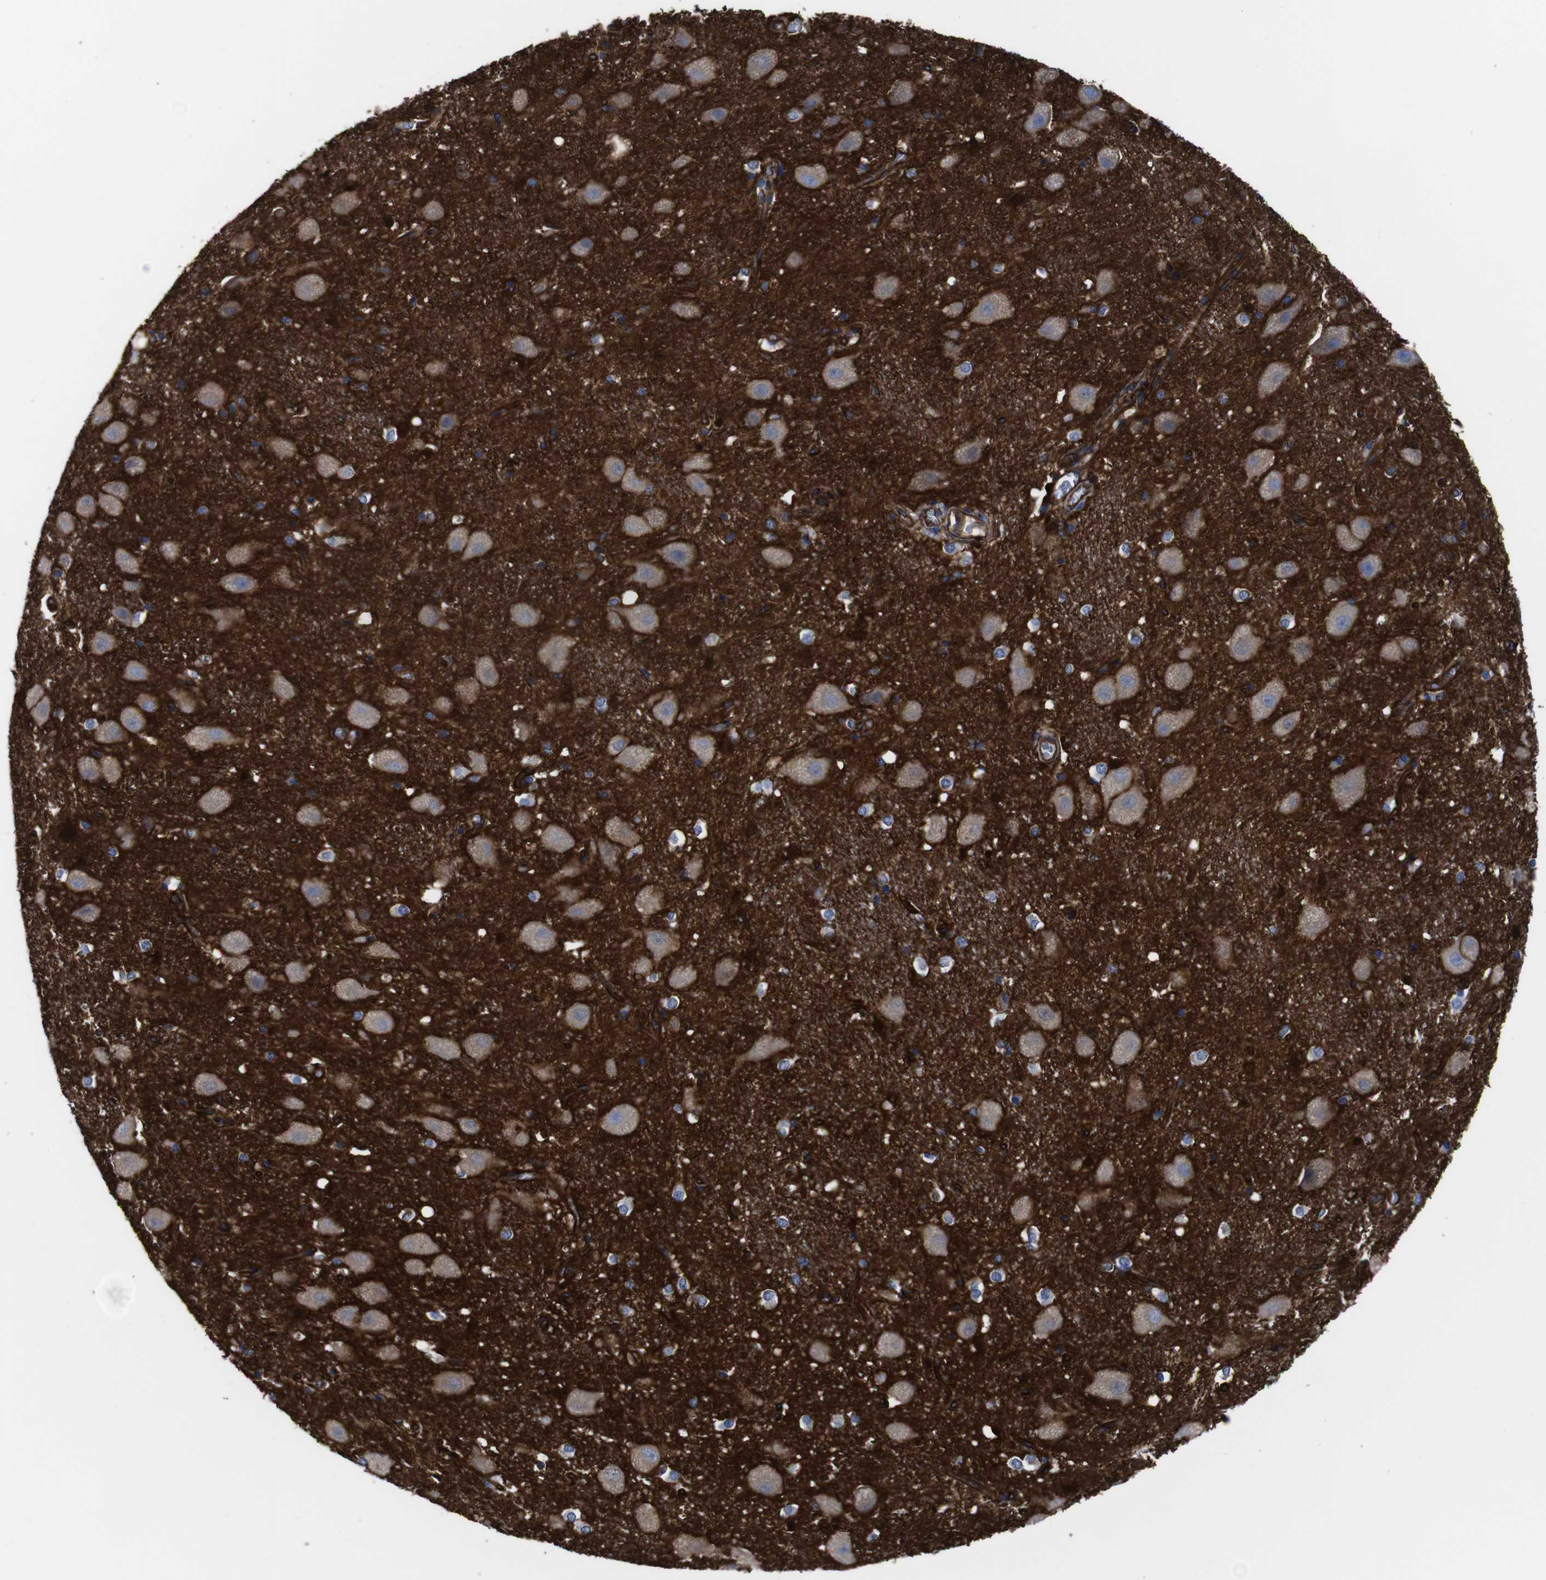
{"staining": {"intensity": "negative", "quantity": "none", "location": "none"}, "tissue": "hippocampus", "cell_type": "Glial cells", "image_type": "normal", "snomed": [{"axis": "morphology", "description": "Normal tissue, NOS"}, {"axis": "topography", "description": "Hippocampus"}], "caption": "Immunohistochemical staining of benign hippocampus exhibits no significant positivity in glial cells.", "gene": "SPTBN1", "patient": {"sex": "female", "age": 19}}